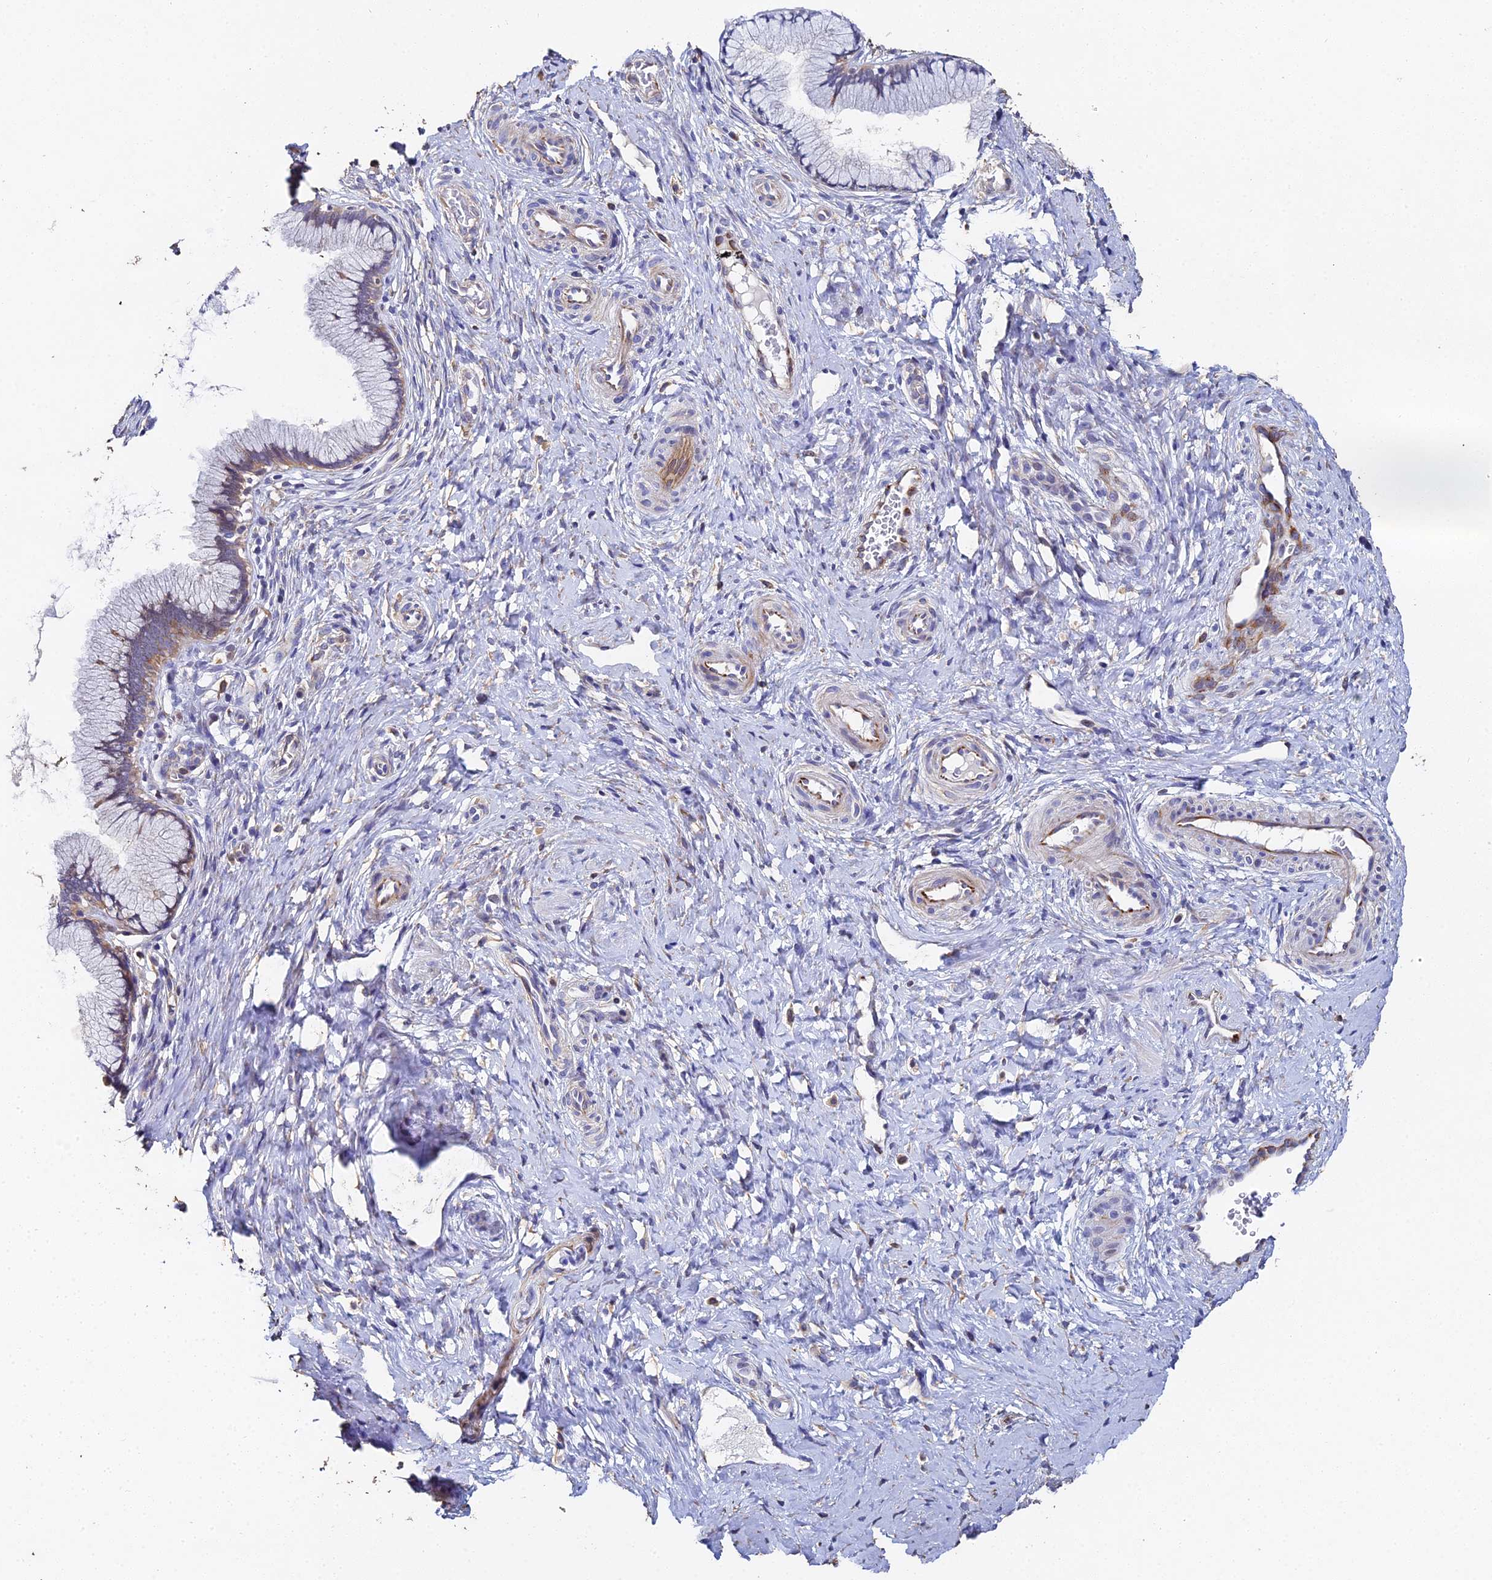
{"staining": {"intensity": "weak", "quantity": ">75%", "location": "cytoplasmic/membranous"}, "tissue": "cervix", "cell_type": "Glandular cells", "image_type": "normal", "snomed": [{"axis": "morphology", "description": "Normal tissue, NOS"}, {"axis": "topography", "description": "Cervix"}], "caption": "Glandular cells exhibit low levels of weak cytoplasmic/membranous expression in about >75% of cells in benign human cervix. (Brightfield microscopy of DAB IHC at high magnification).", "gene": "ENSG00000268674", "patient": {"sex": "female", "age": 36}}